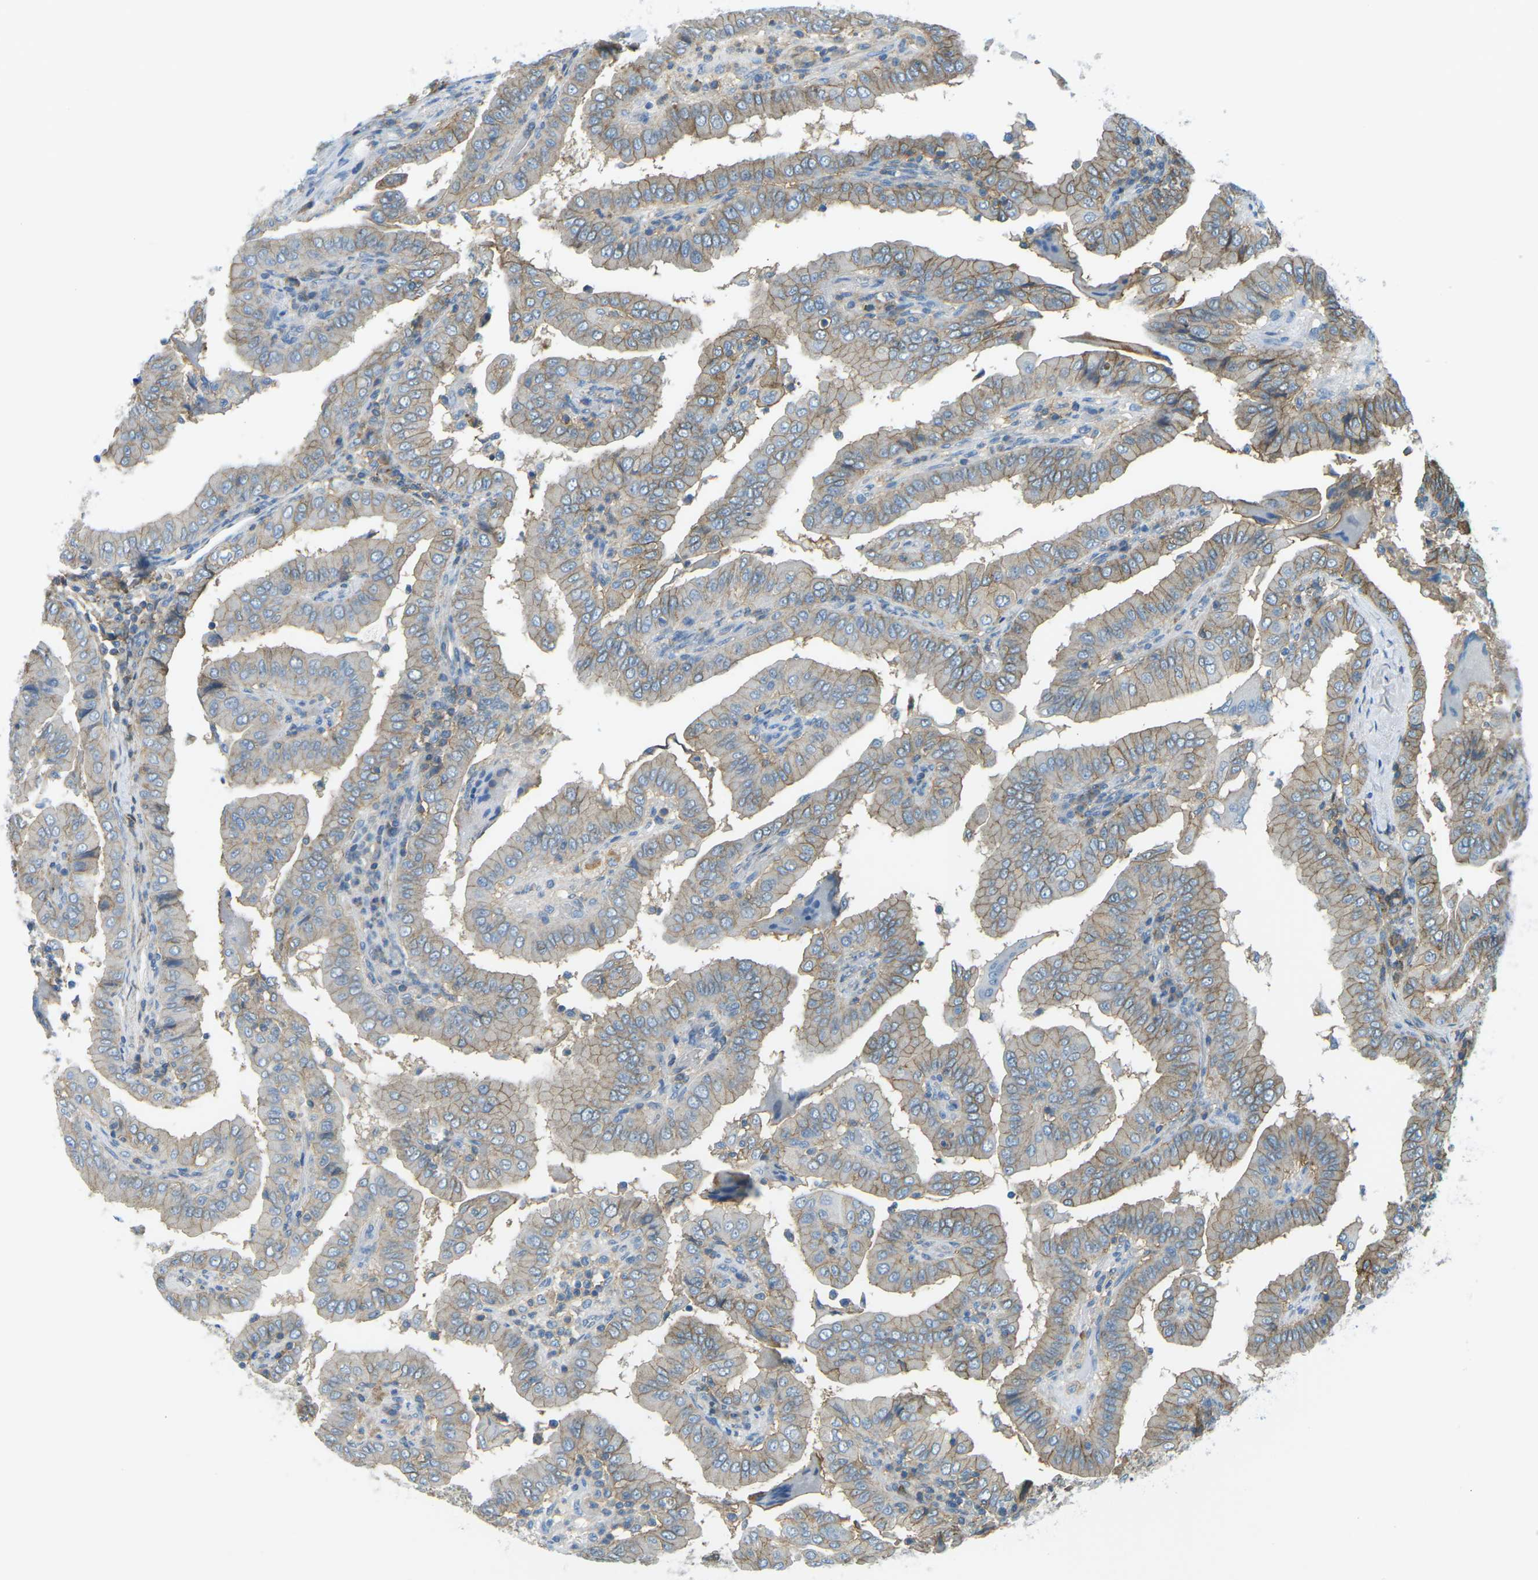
{"staining": {"intensity": "weak", "quantity": ">75%", "location": "cytoplasmic/membranous"}, "tissue": "thyroid cancer", "cell_type": "Tumor cells", "image_type": "cancer", "snomed": [{"axis": "morphology", "description": "Papillary adenocarcinoma, NOS"}, {"axis": "topography", "description": "Thyroid gland"}], "caption": "A micrograph showing weak cytoplasmic/membranous expression in about >75% of tumor cells in thyroid papillary adenocarcinoma, as visualized by brown immunohistochemical staining.", "gene": "CD47", "patient": {"sex": "male", "age": 33}}